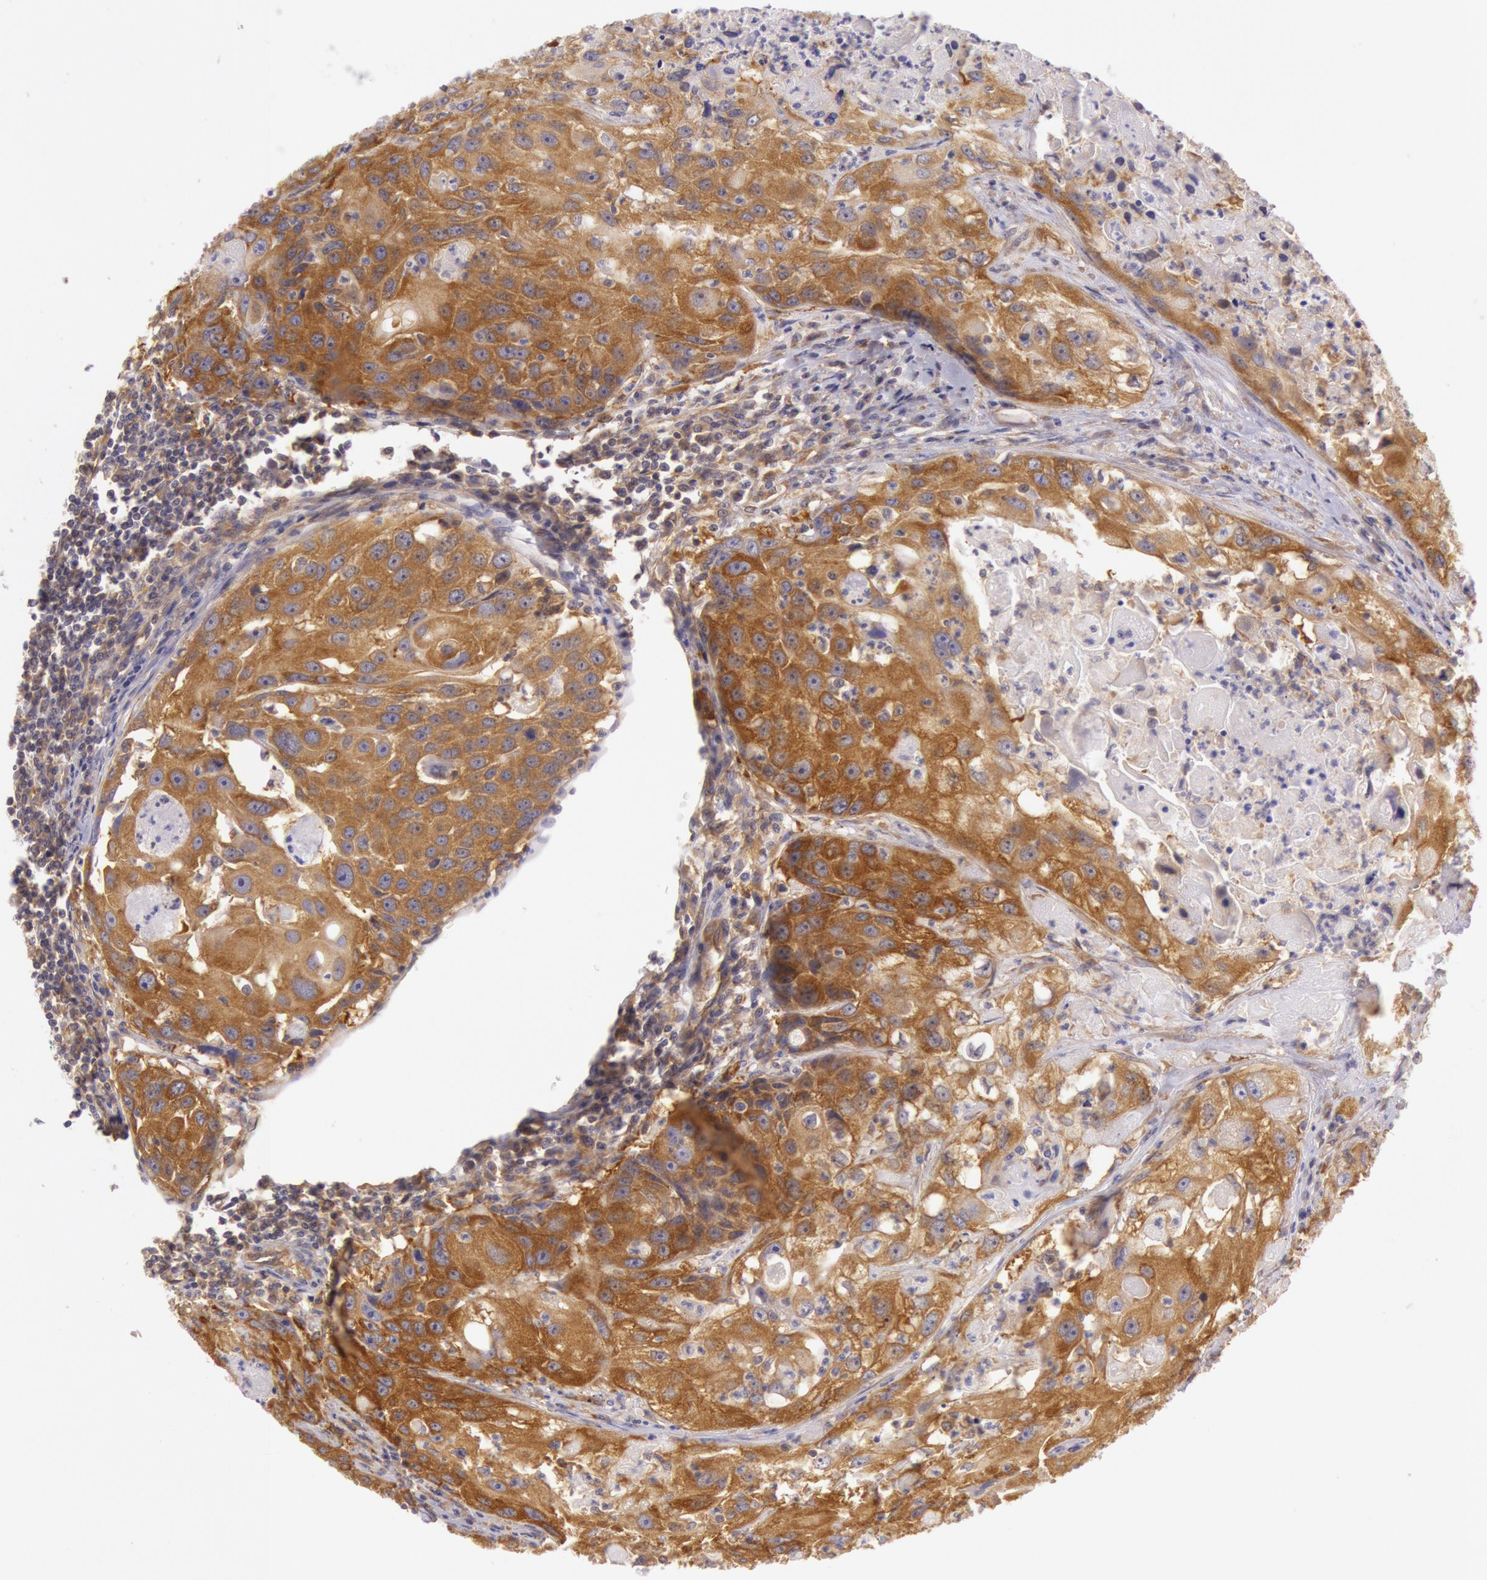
{"staining": {"intensity": "moderate", "quantity": ">75%", "location": "cytoplasmic/membranous"}, "tissue": "head and neck cancer", "cell_type": "Tumor cells", "image_type": "cancer", "snomed": [{"axis": "morphology", "description": "Squamous cell carcinoma, NOS"}, {"axis": "topography", "description": "Head-Neck"}], "caption": "Head and neck cancer stained for a protein displays moderate cytoplasmic/membranous positivity in tumor cells. (brown staining indicates protein expression, while blue staining denotes nuclei).", "gene": "CHUK", "patient": {"sex": "male", "age": 64}}